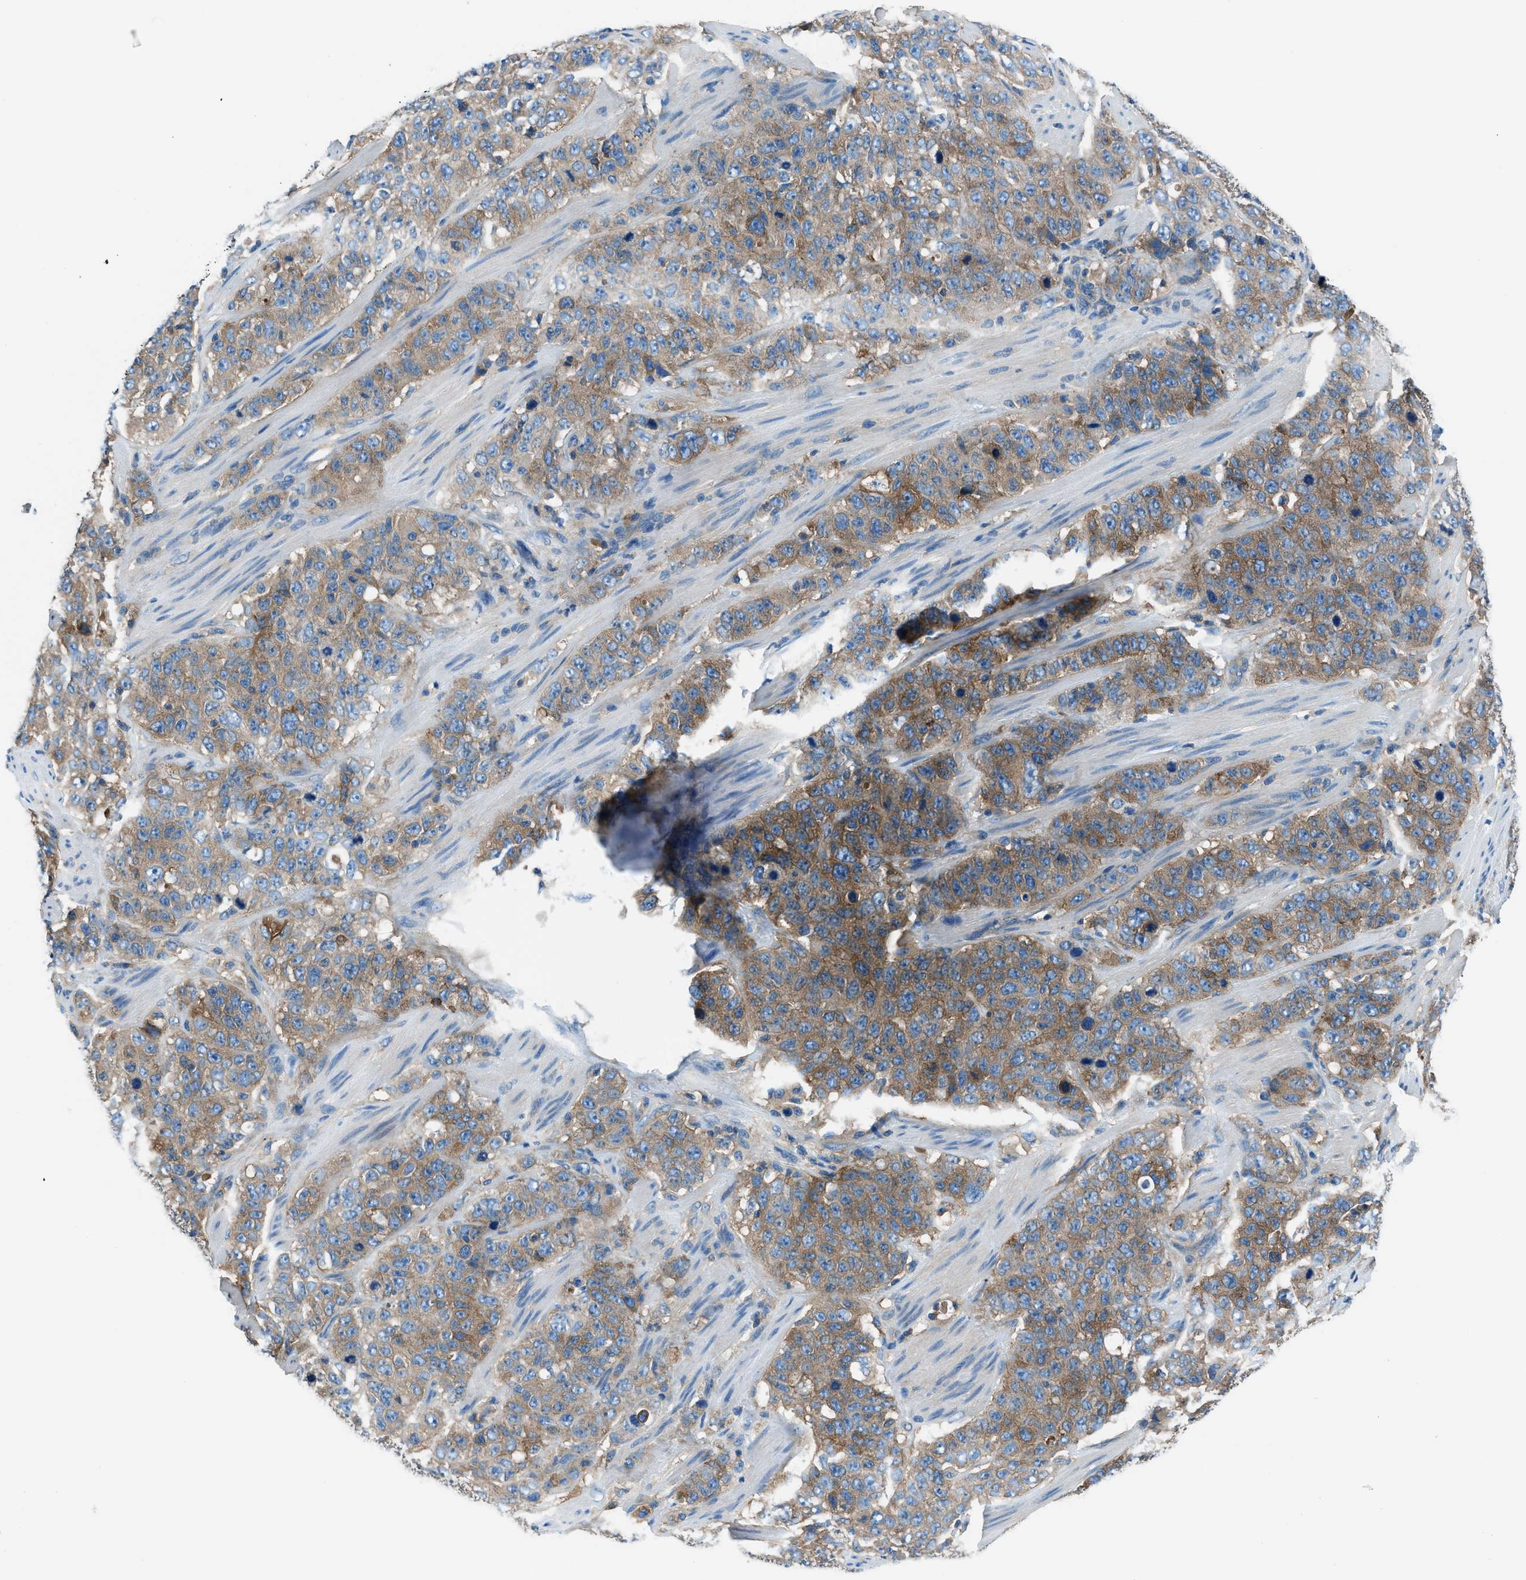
{"staining": {"intensity": "moderate", "quantity": ">75%", "location": "cytoplasmic/membranous"}, "tissue": "stomach cancer", "cell_type": "Tumor cells", "image_type": "cancer", "snomed": [{"axis": "morphology", "description": "Adenocarcinoma, NOS"}, {"axis": "topography", "description": "Stomach"}], "caption": "DAB (3,3'-diaminobenzidine) immunohistochemical staining of human stomach adenocarcinoma reveals moderate cytoplasmic/membranous protein staining in about >75% of tumor cells.", "gene": "SARS1", "patient": {"sex": "male", "age": 48}}